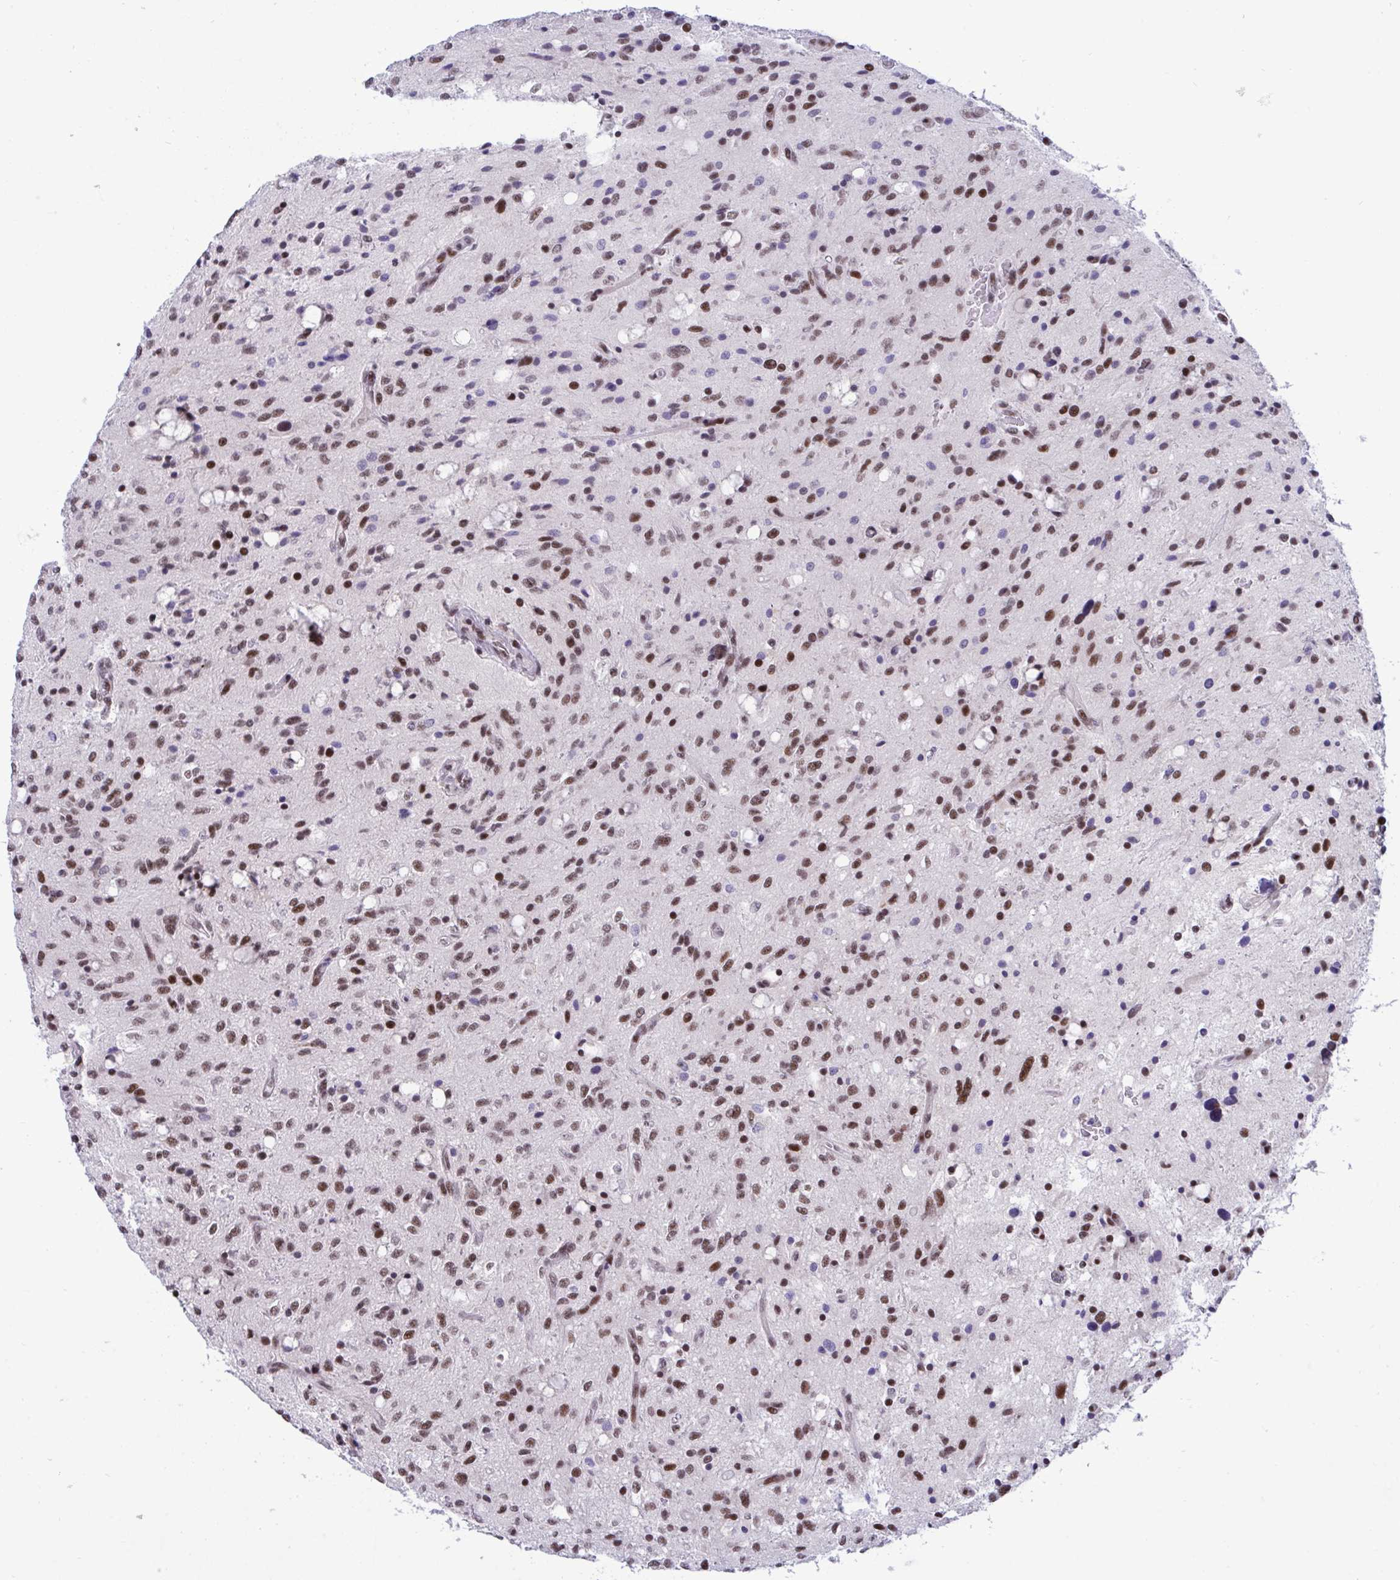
{"staining": {"intensity": "moderate", "quantity": "25%-75%", "location": "nuclear"}, "tissue": "glioma", "cell_type": "Tumor cells", "image_type": "cancer", "snomed": [{"axis": "morphology", "description": "Glioma, malignant, Low grade"}, {"axis": "topography", "description": "Brain"}], "caption": "Human glioma stained with a brown dye shows moderate nuclear positive staining in approximately 25%-75% of tumor cells.", "gene": "WBP11", "patient": {"sex": "female", "age": 58}}